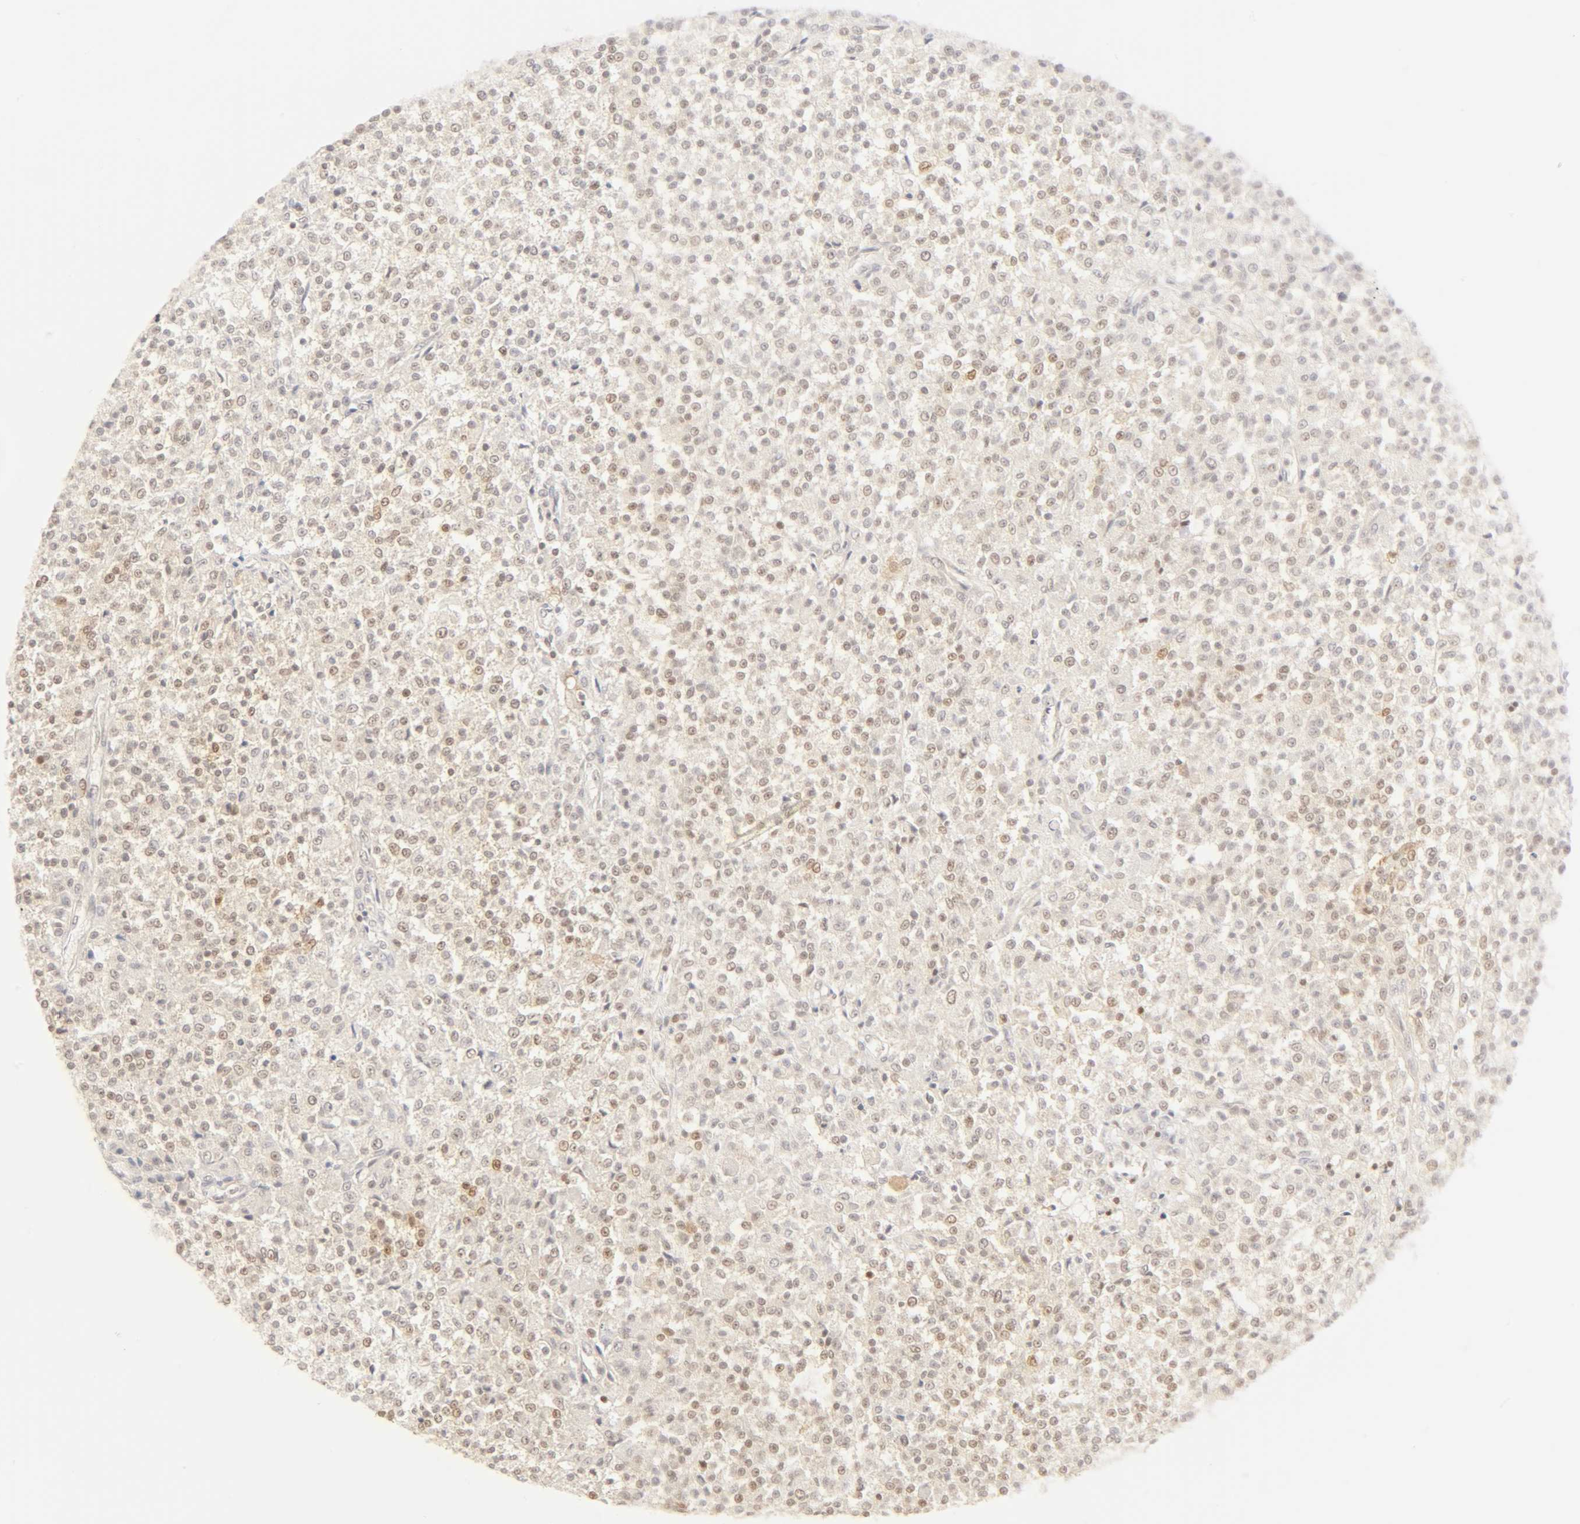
{"staining": {"intensity": "weak", "quantity": "25%-75%", "location": "cytoplasmic/membranous"}, "tissue": "testis cancer", "cell_type": "Tumor cells", "image_type": "cancer", "snomed": [{"axis": "morphology", "description": "Seminoma, NOS"}, {"axis": "topography", "description": "Testis"}], "caption": "IHC photomicrograph of neoplastic tissue: human testis seminoma stained using immunohistochemistry (IHC) shows low levels of weak protein expression localized specifically in the cytoplasmic/membranous of tumor cells, appearing as a cytoplasmic/membranous brown color.", "gene": "KIF2A", "patient": {"sex": "male", "age": 59}}